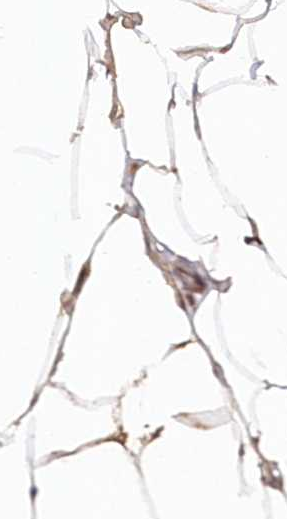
{"staining": {"intensity": "strong", "quantity": ">75%", "location": "cytoplasmic/membranous"}, "tissue": "adipose tissue", "cell_type": "Adipocytes", "image_type": "normal", "snomed": [{"axis": "morphology", "description": "Normal tissue, NOS"}, {"axis": "morphology", "description": "Fibrosis, NOS"}, {"axis": "topography", "description": "Breast"}, {"axis": "topography", "description": "Adipose tissue"}], "caption": "Strong cytoplasmic/membranous positivity for a protein is seen in about >75% of adipocytes of unremarkable adipose tissue using immunohistochemistry.", "gene": "GBE1", "patient": {"sex": "female", "age": 39}}